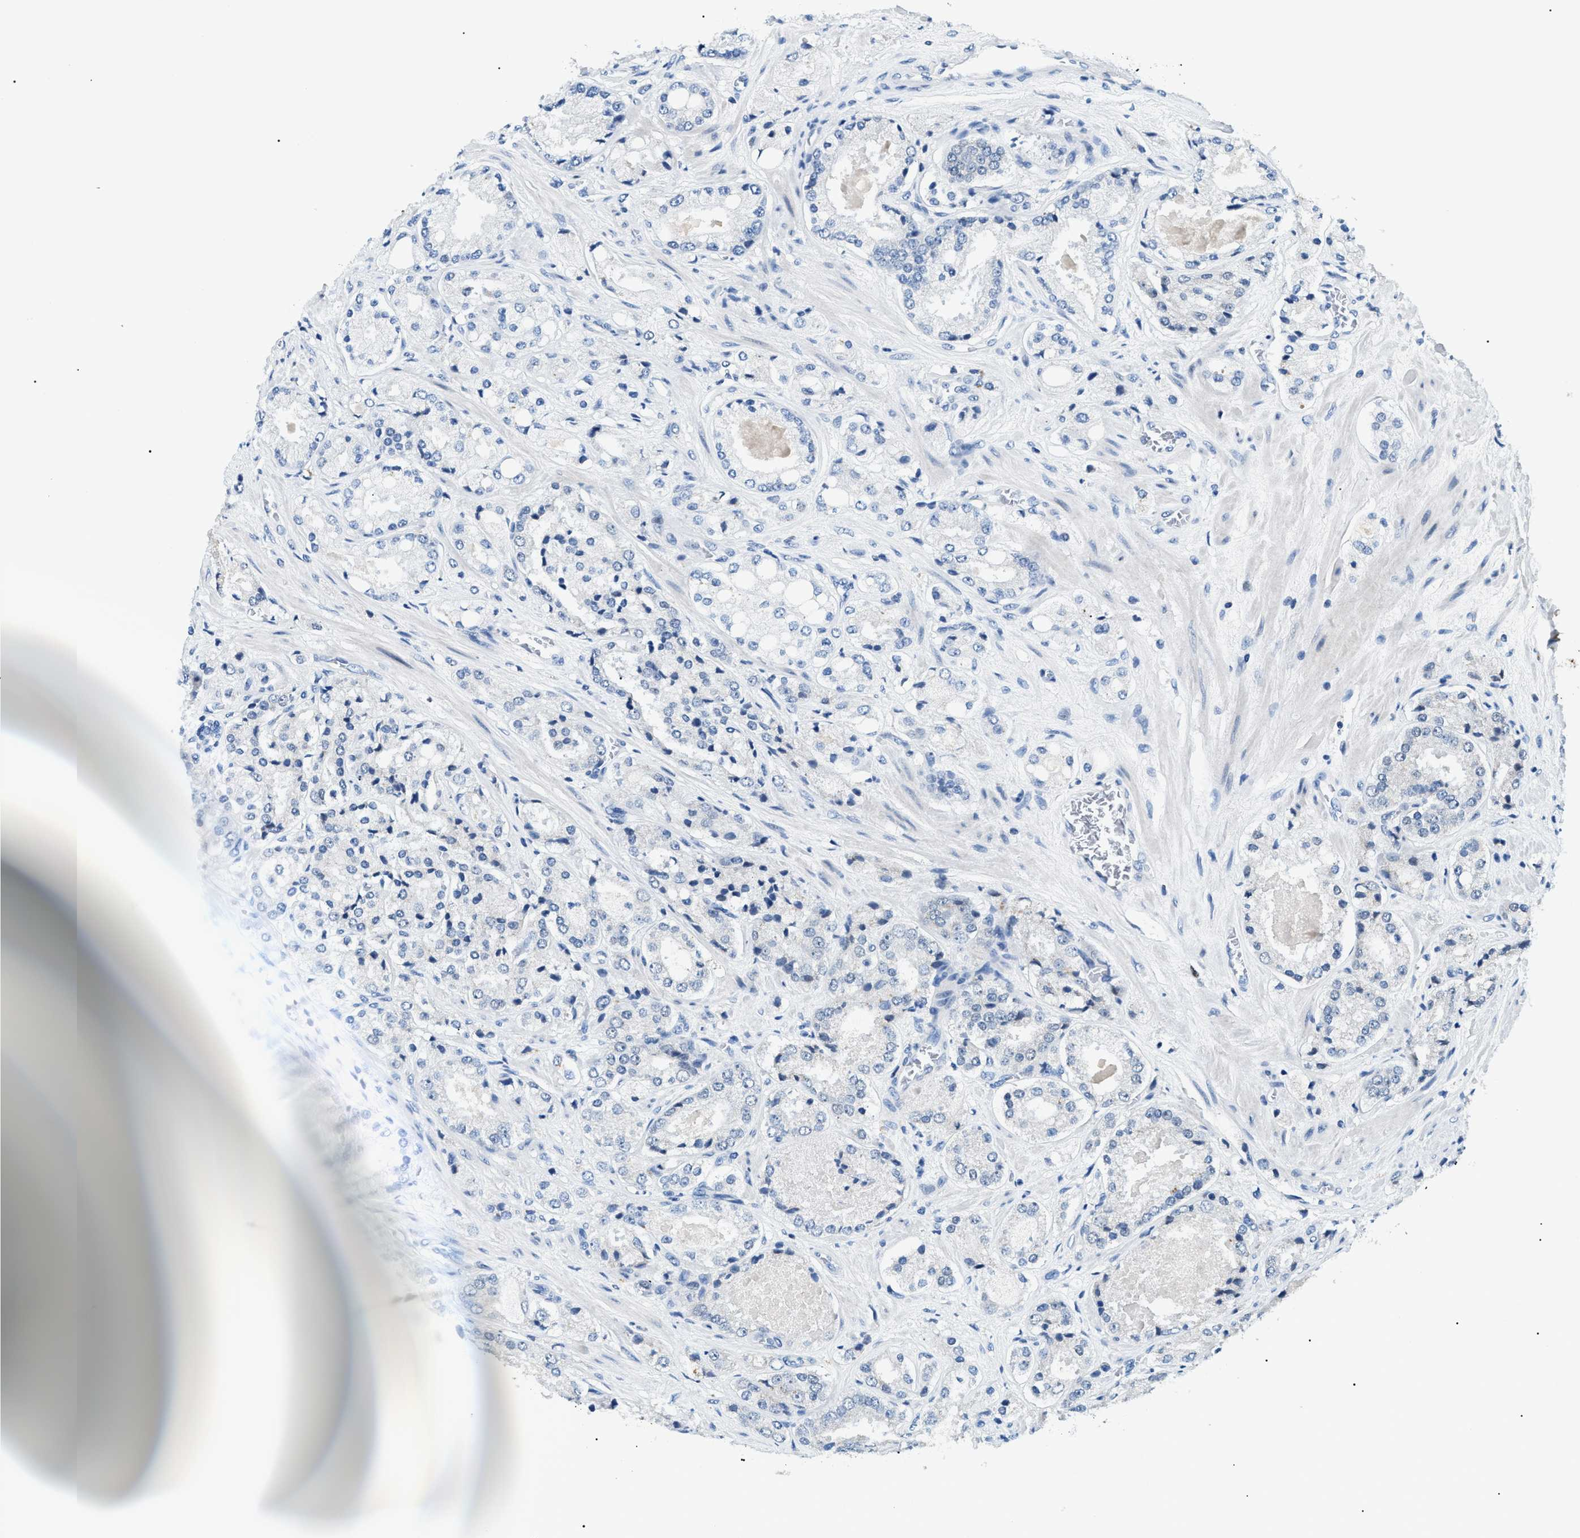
{"staining": {"intensity": "negative", "quantity": "none", "location": "none"}, "tissue": "prostate cancer", "cell_type": "Tumor cells", "image_type": "cancer", "snomed": [{"axis": "morphology", "description": "Adenocarcinoma, High grade"}, {"axis": "topography", "description": "Prostate"}], "caption": "High magnification brightfield microscopy of high-grade adenocarcinoma (prostate) stained with DAB (brown) and counterstained with hematoxylin (blue): tumor cells show no significant positivity. (Stains: DAB (3,3'-diaminobenzidine) immunohistochemistry (IHC) with hematoxylin counter stain, Microscopy: brightfield microscopy at high magnification).", "gene": "SMARCC1", "patient": {"sex": "male", "age": 65}}